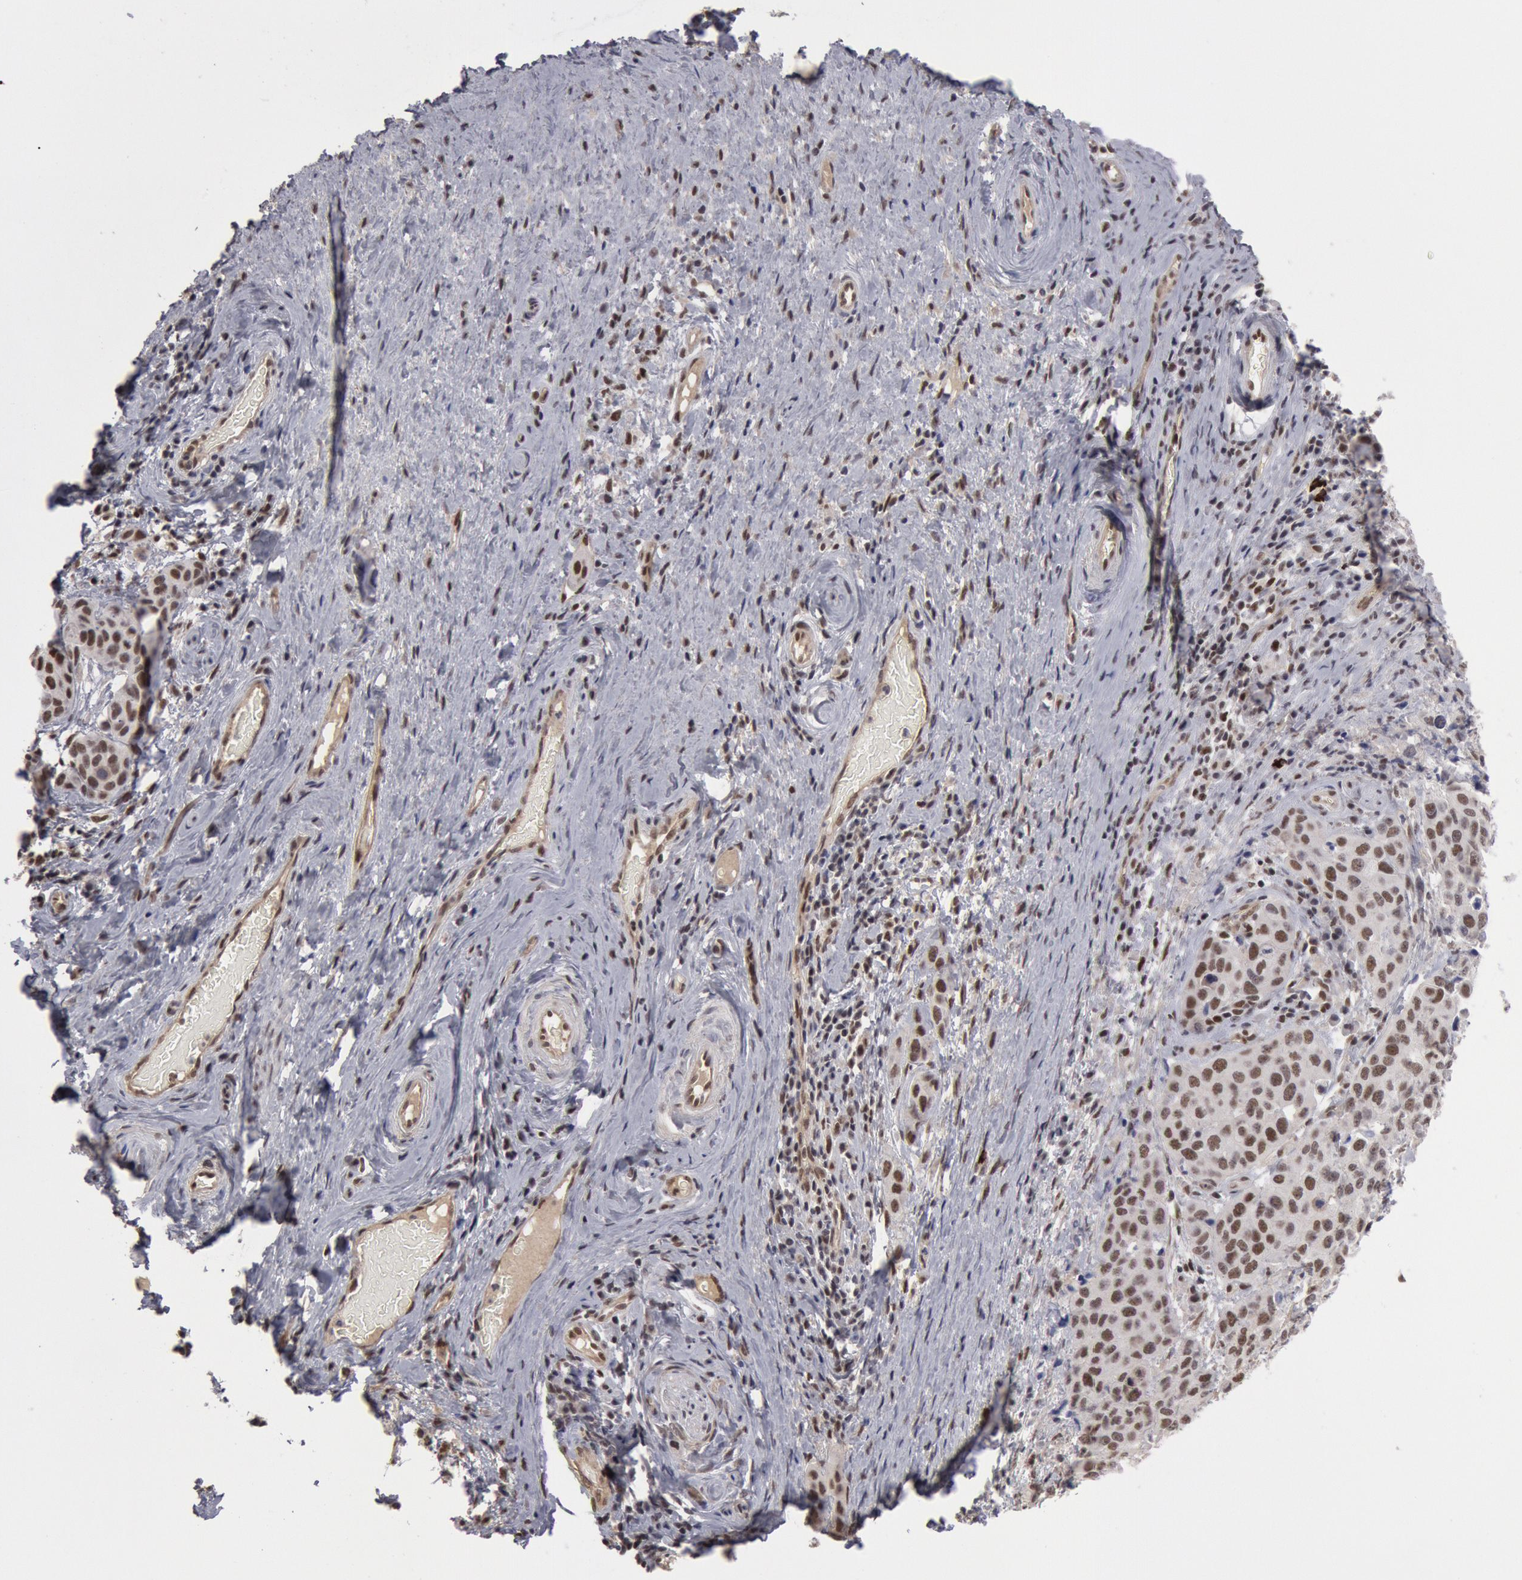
{"staining": {"intensity": "weak", "quantity": "25%-75%", "location": "nuclear"}, "tissue": "cervical cancer", "cell_type": "Tumor cells", "image_type": "cancer", "snomed": [{"axis": "morphology", "description": "Squamous cell carcinoma, NOS"}, {"axis": "topography", "description": "Cervix"}], "caption": "The photomicrograph displays staining of squamous cell carcinoma (cervical), revealing weak nuclear protein positivity (brown color) within tumor cells. The staining was performed using DAB to visualize the protein expression in brown, while the nuclei were stained in blue with hematoxylin (Magnification: 20x).", "gene": "PPP4R3B", "patient": {"sex": "female", "age": 54}}